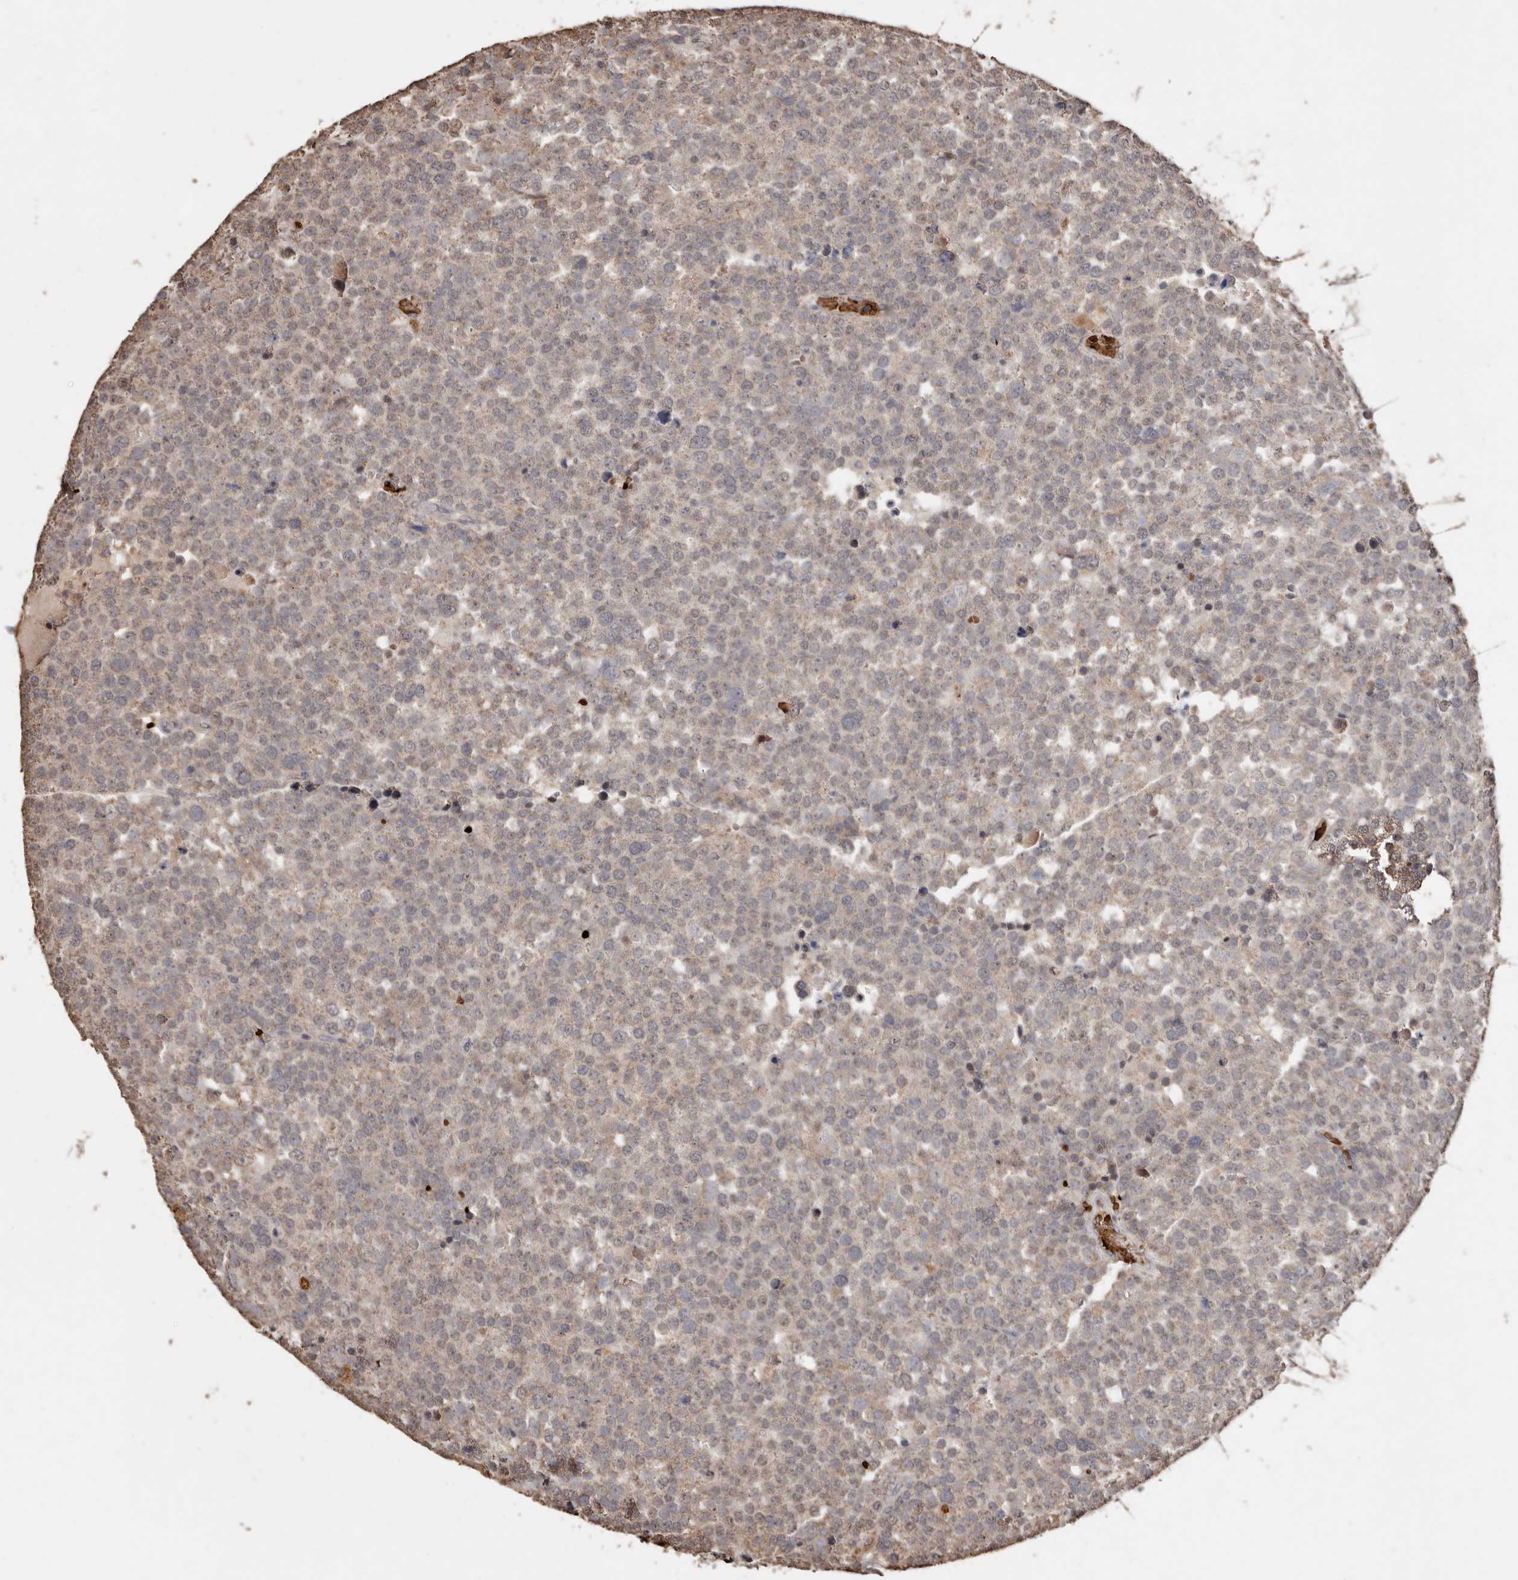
{"staining": {"intensity": "weak", "quantity": ">75%", "location": "cytoplasmic/membranous"}, "tissue": "testis cancer", "cell_type": "Tumor cells", "image_type": "cancer", "snomed": [{"axis": "morphology", "description": "Seminoma, NOS"}, {"axis": "topography", "description": "Testis"}], "caption": "Tumor cells exhibit weak cytoplasmic/membranous expression in about >75% of cells in testis cancer.", "gene": "GRAMD2A", "patient": {"sex": "male", "age": 71}}